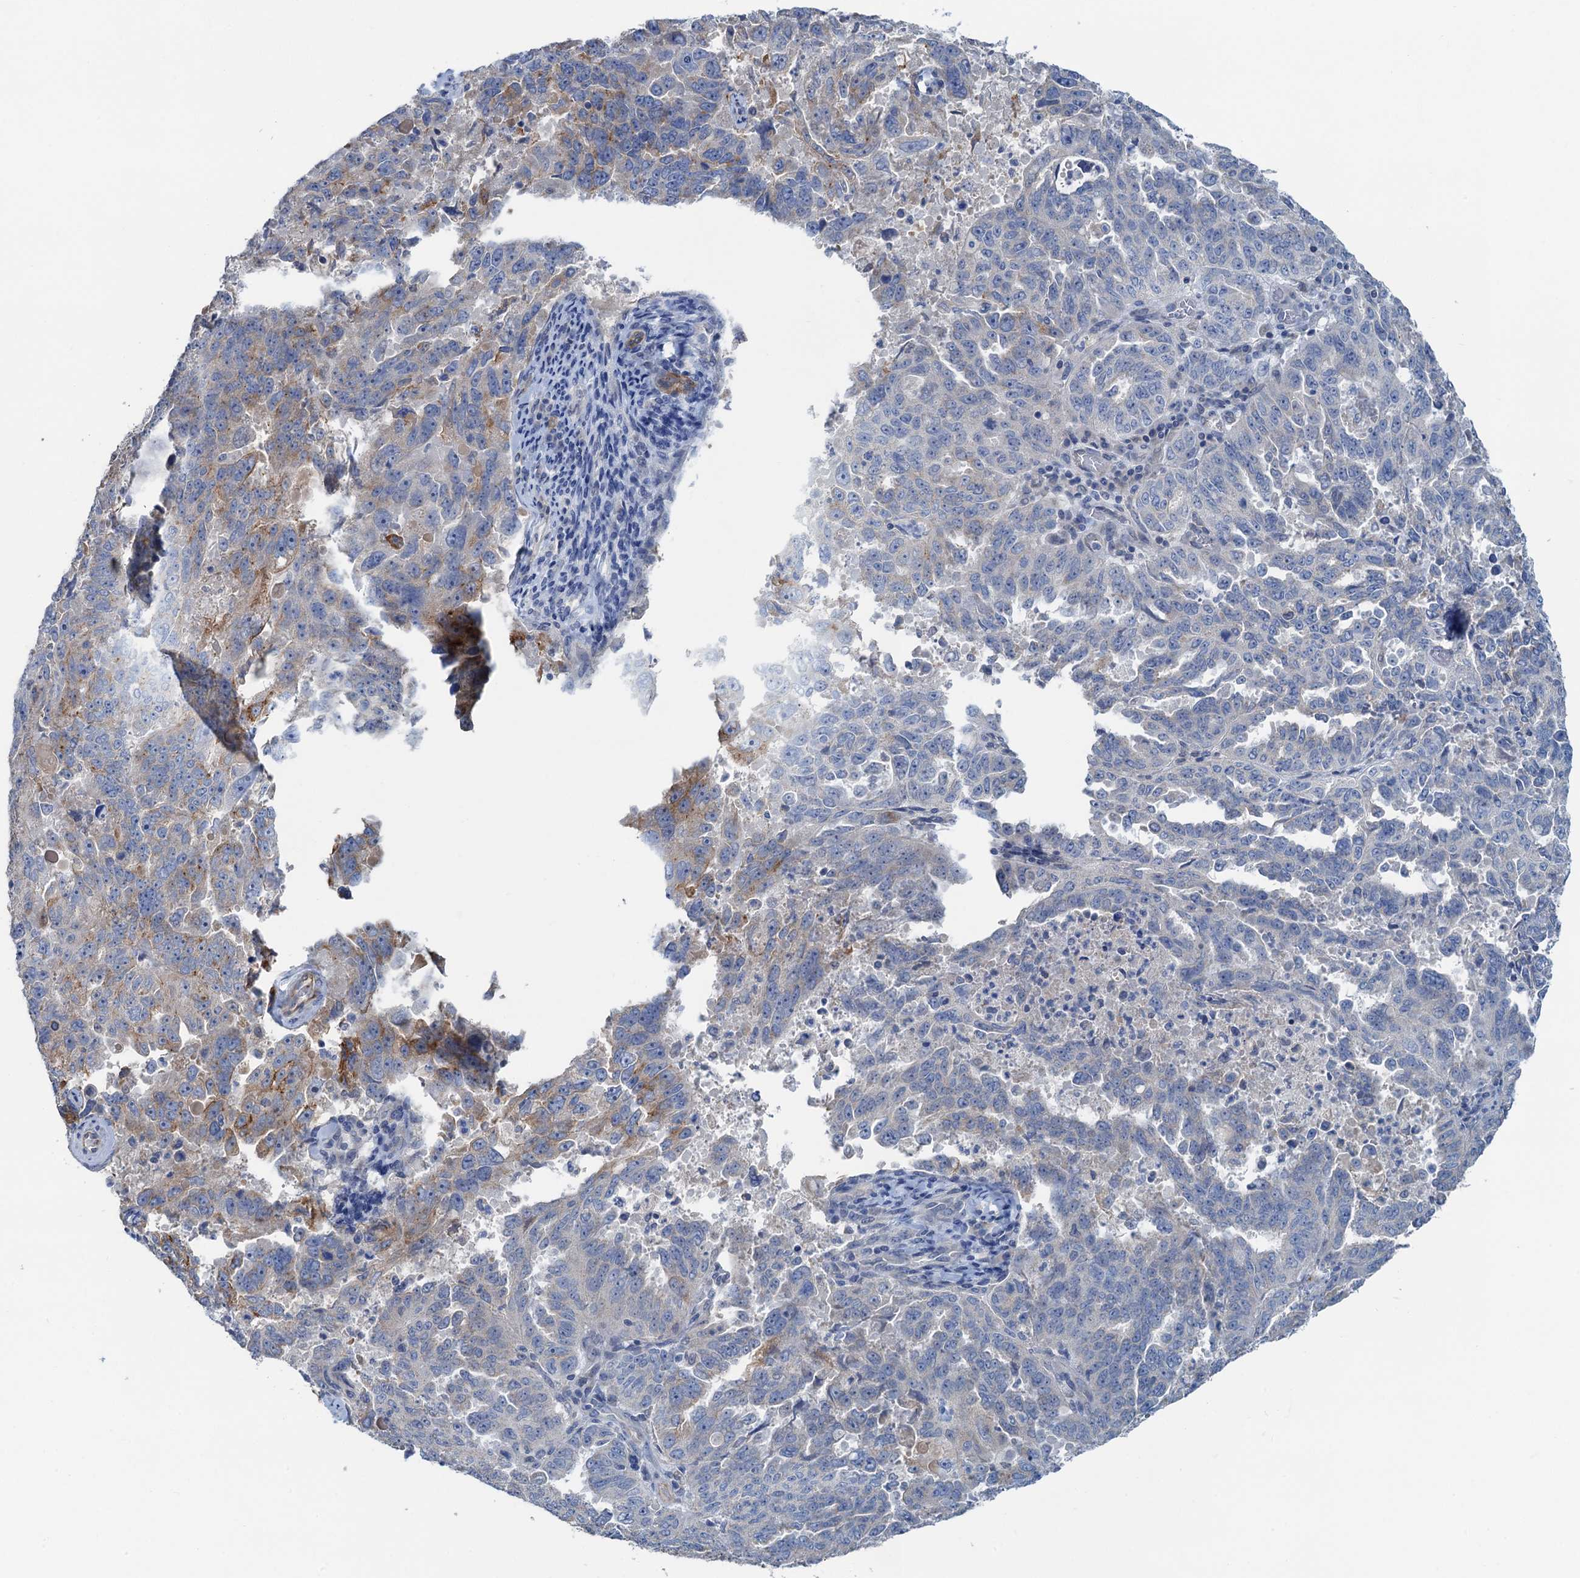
{"staining": {"intensity": "moderate", "quantity": "<25%", "location": "cytoplasmic/membranous"}, "tissue": "endometrial cancer", "cell_type": "Tumor cells", "image_type": "cancer", "snomed": [{"axis": "morphology", "description": "Adenocarcinoma, NOS"}, {"axis": "topography", "description": "Endometrium"}], "caption": "About <25% of tumor cells in adenocarcinoma (endometrial) demonstrate moderate cytoplasmic/membranous protein staining as visualized by brown immunohistochemical staining.", "gene": "PLLP", "patient": {"sex": "female", "age": 65}}